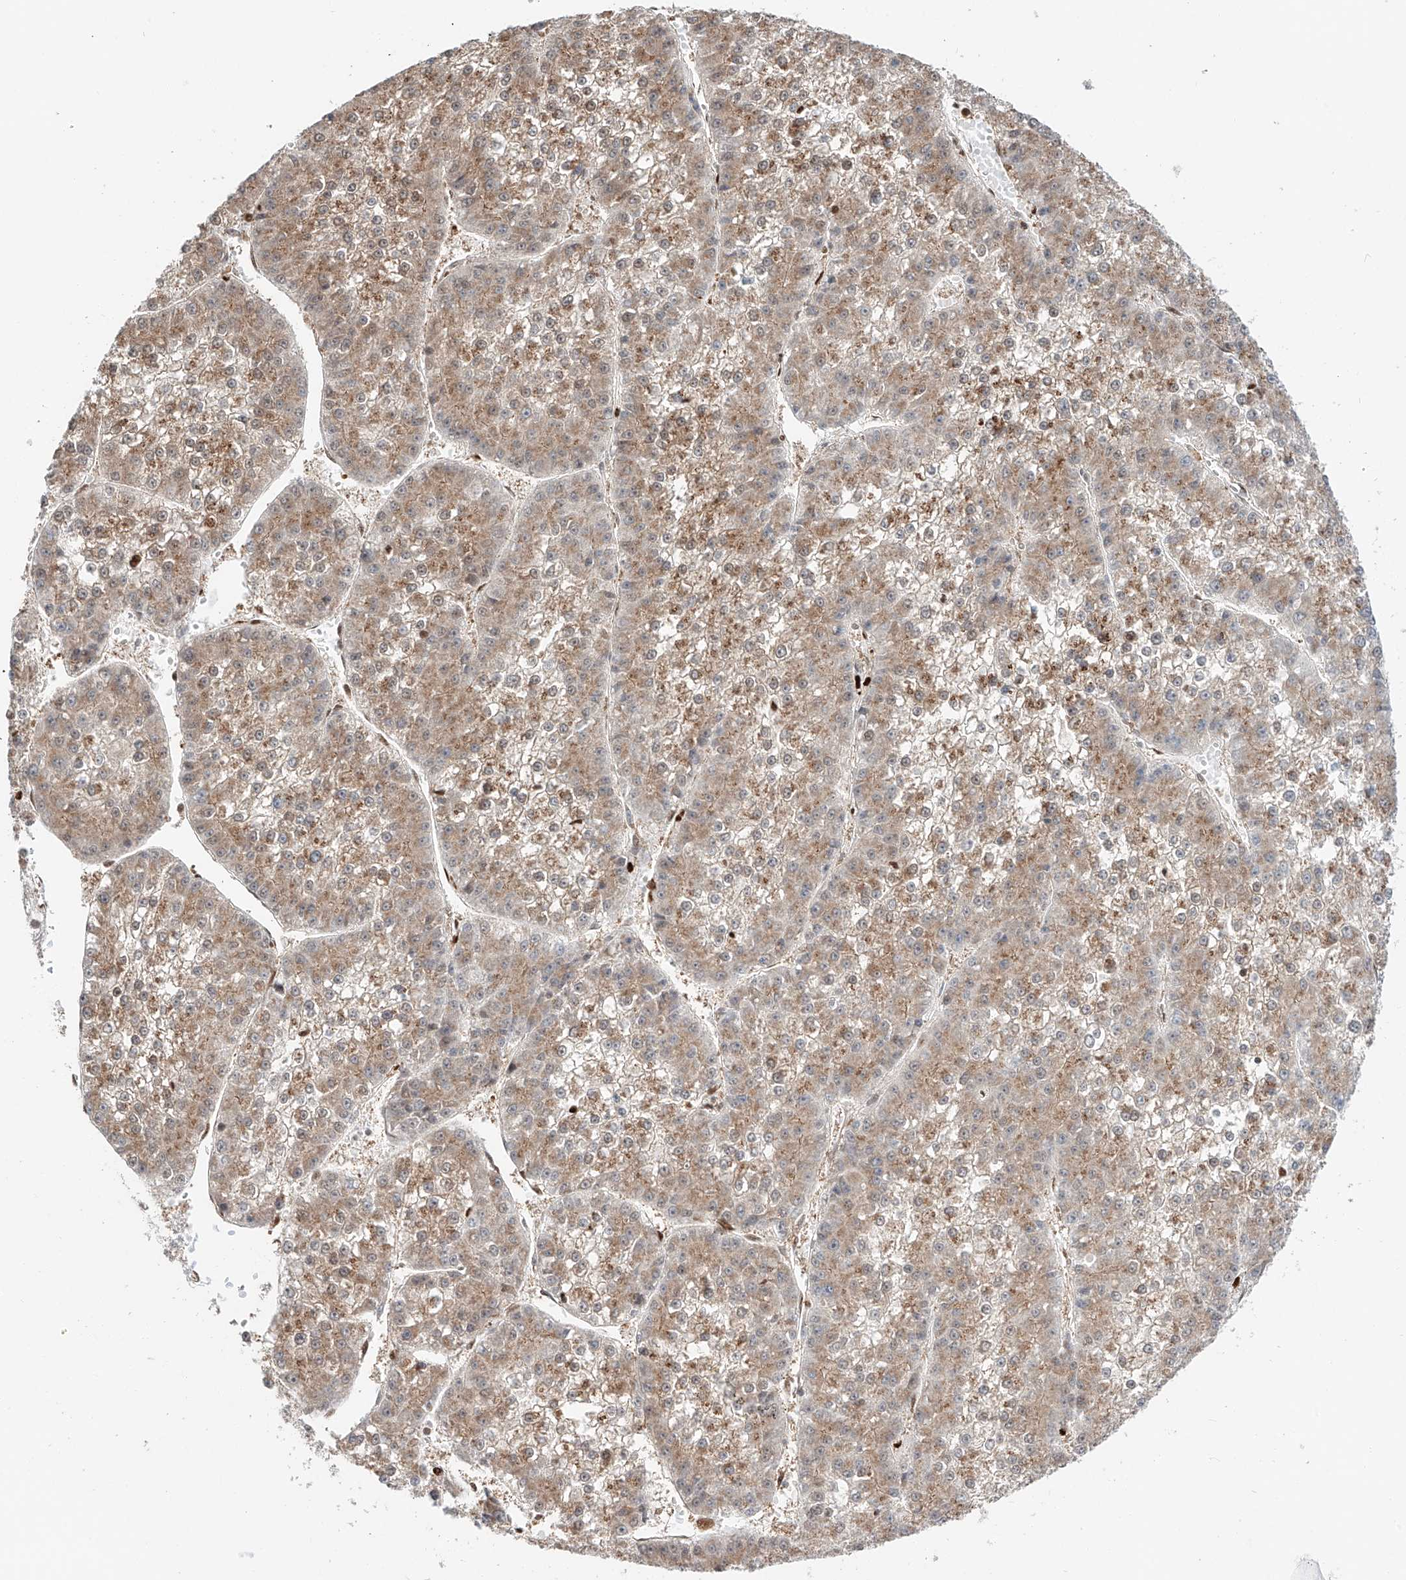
{"staining": {"intensity": "weak", "quantity": "25%-75%", "location": "cytoplasmic/membranous"}, "tissue": "liver cancer", "cell_type": "Tumor cells", "image_type": "cancer", "snomed": [{"axis": "morphology", "description": "Carcinoma, Hepatocellular, NOS"}, {"axis": "topography", "description": "Liver"}], "caption": "DAB immunohistochemical staining of human hepatocellular carcinoma (liver) shows weak cytoplasmic/membranous protein expression in about 25%-75% of tumor cells.", "gene": "DZIP1L", "patient": {"sex": "female", "age": 73}}